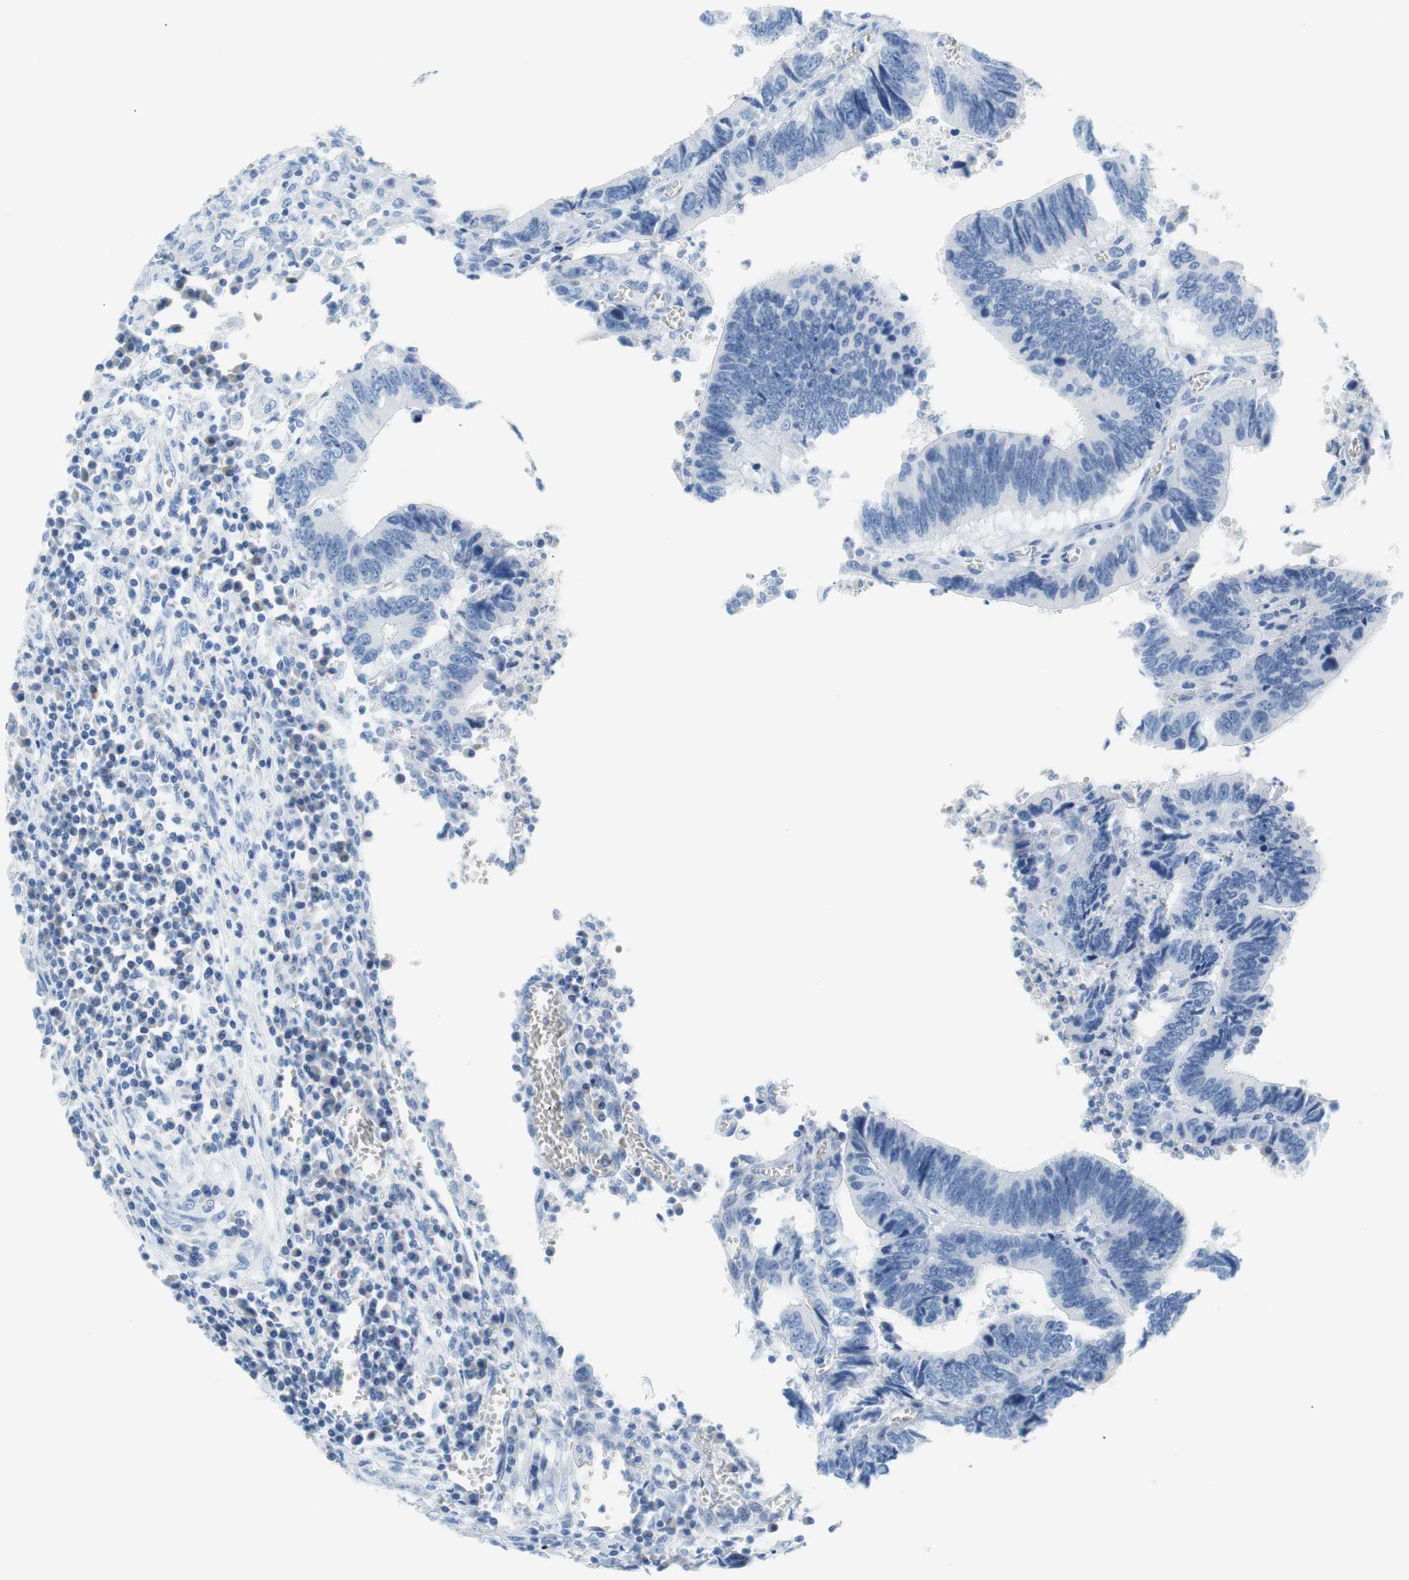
{"staining": {"intensity": "negative", "quantity": "none", "location": "none"}, "tissue": "colorectal cancer", "cell_type": "Tumor cells", "image_type": "cancer", "snomed": [{"axis": "morphology", "description": "Adenocarcinoma, NOS"}, {"axis": "topography", "description": "Colon"}], "caption": "Tumor cells show no significant expression in adenocarcinoma (colorectal). Nuclei are stained in blue.", "gene": "MYH1", "patient": {"sex": "male", "age": 72}}